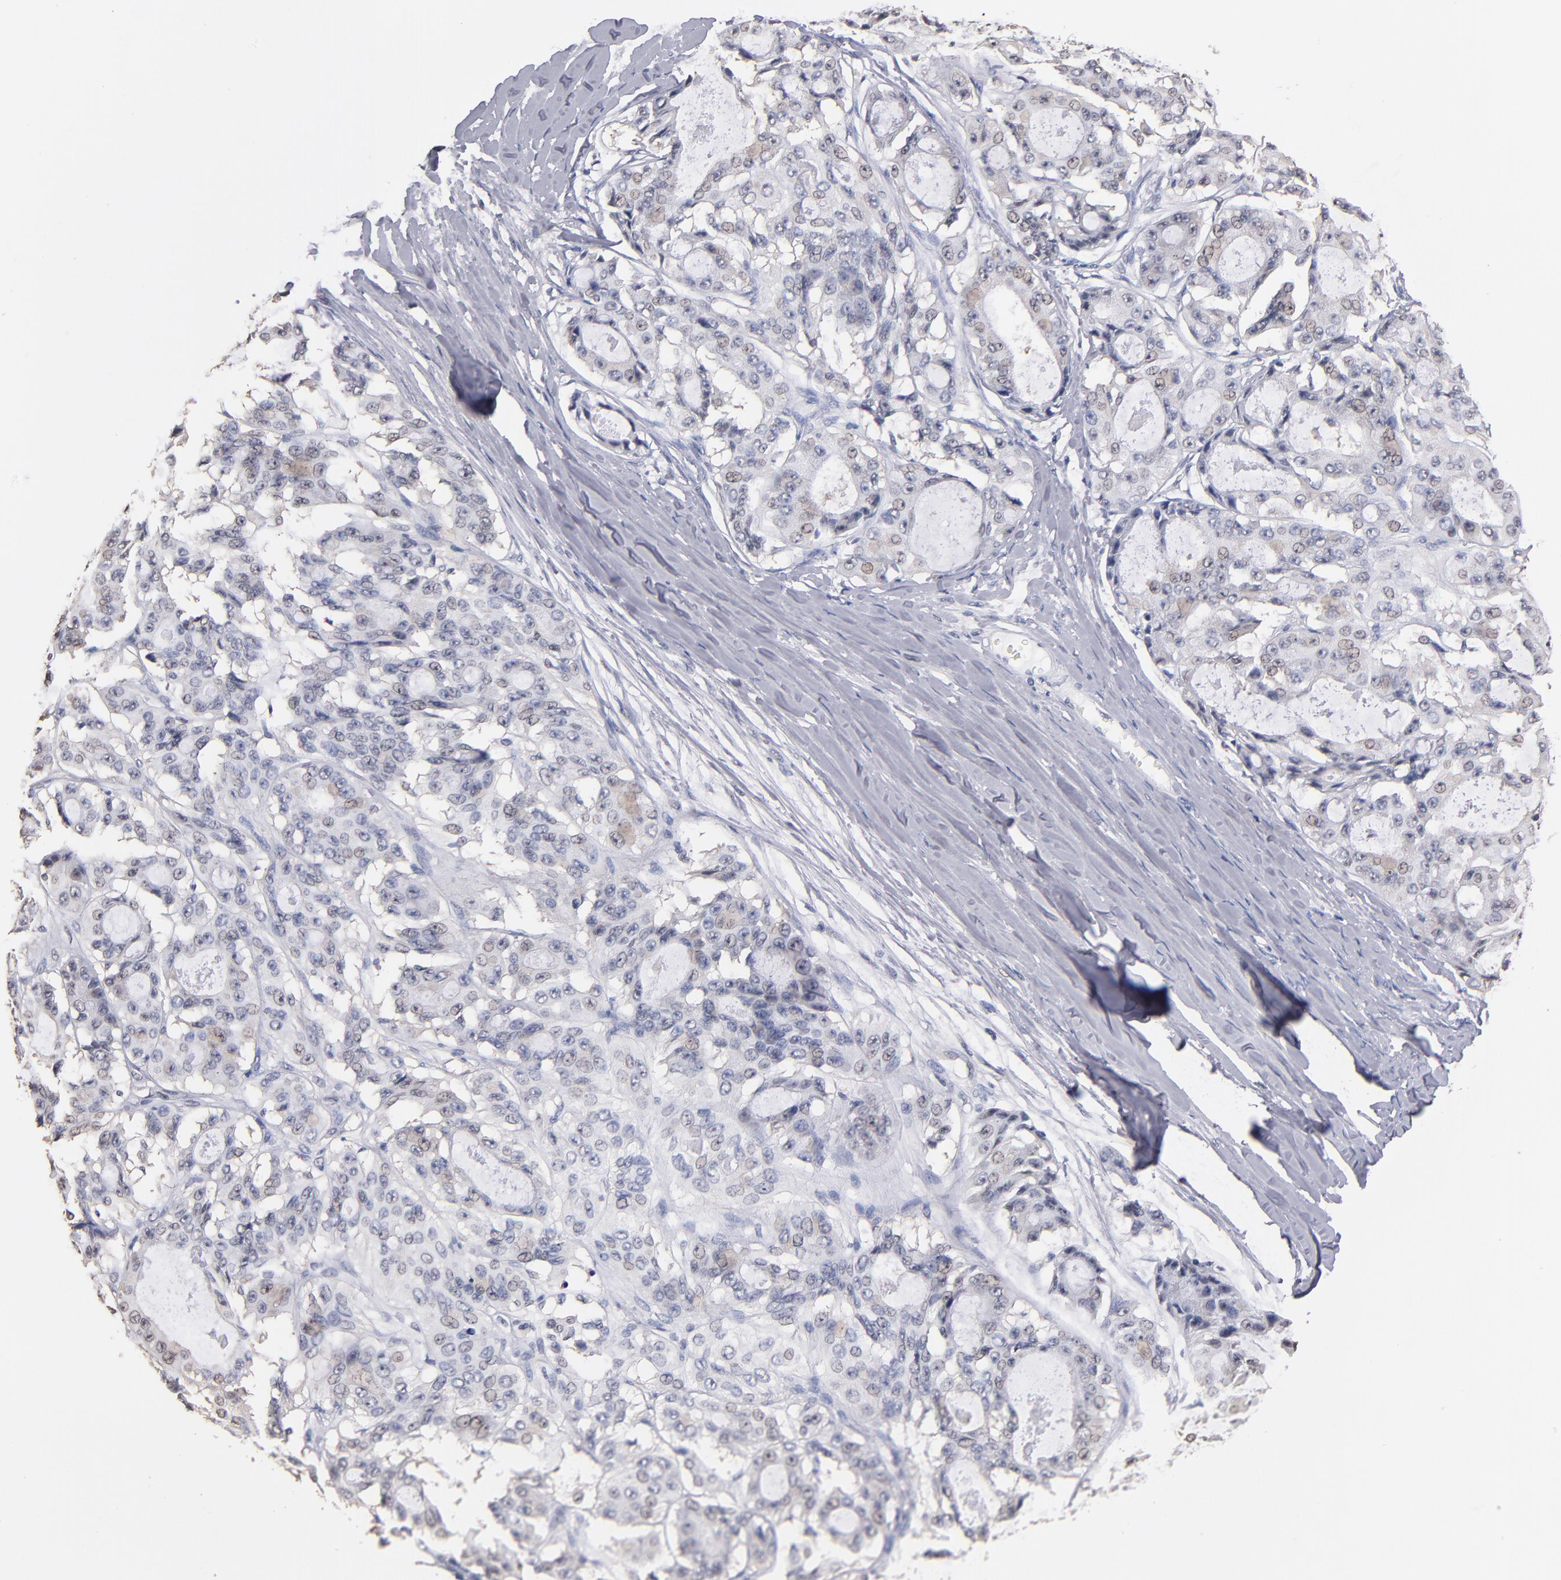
{"staining": {"intensity": "weak", "quantity": "25%-75%", "location": "nuclear"}, "tissue": "ovarian cancer", "cell_type": "Tumor cells", "image_type": "cancer", "snomed": [{"axis": "morphology", "description": "Carcinoma, endometroid"}, {"axis": "topography", "description": "Ovary"}], "caption": "Ovarian endometroid carcinoma stained with a protein marker shows weak staining in tumor cells.", "gene": "PSMD10", "patient": {"sex": "female", "age": 61}}